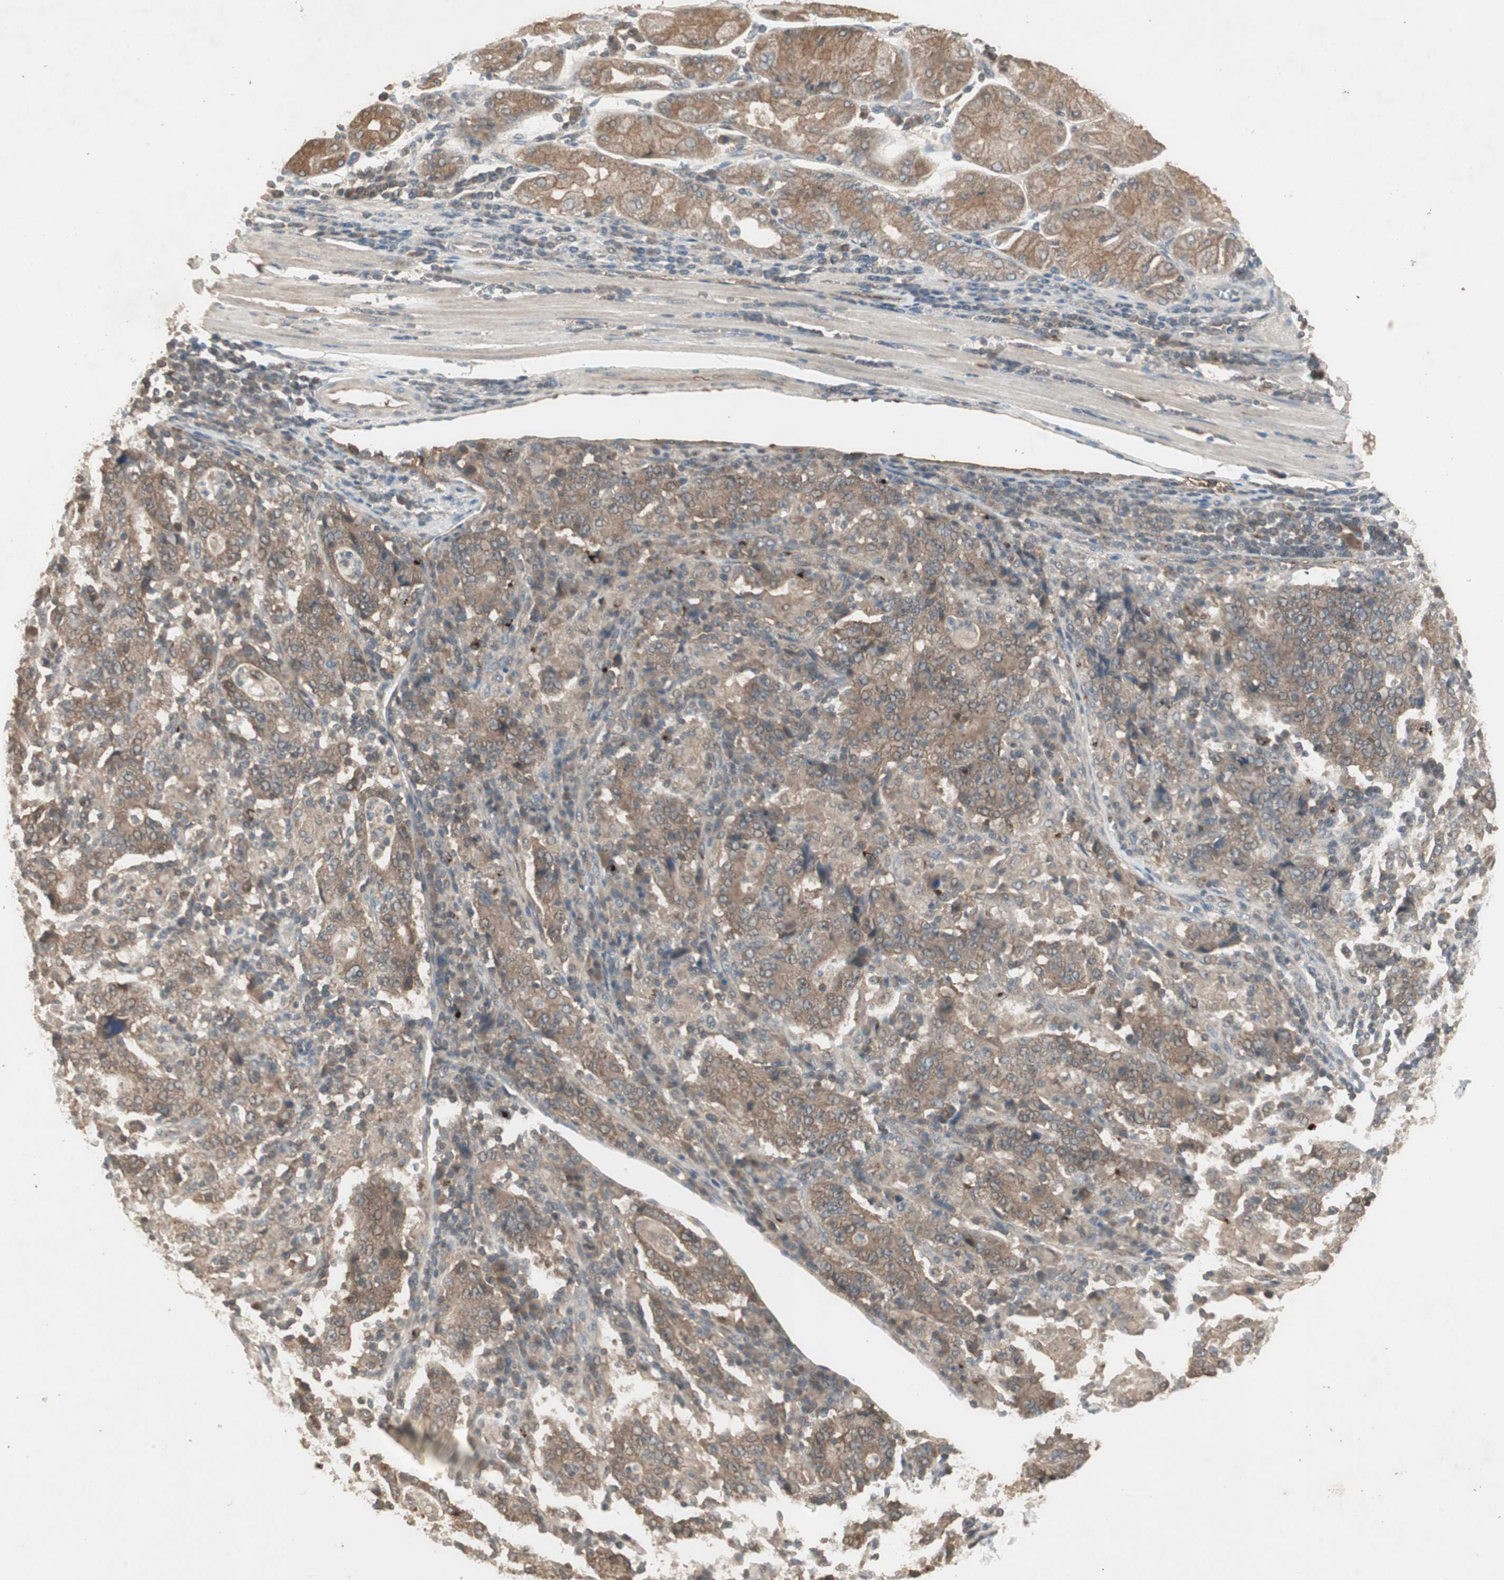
{"staining": {"intensity": "moderate", "quantity": ">75%", "location": "cytoplasmic/membranous"}, "tissue": "stomach cancer", "cell_type": "Tumor cells", "image_type": "cancer", "snomed": [{"axis": "morphology", "description": "Normal tissue, NOS"}, {"axis": "morphology", "description": "Adenocarcinoma, NOS"}, {"axis": "topography", "description": "Stomach, upper"}, {"axis": "topography", "description": "Stomach"}], "caption": "Immunohistochemistry (IHC) photomicrograph of neoplastic tissue: adenocarcinoma (stomach) stained using immunohistochemistry (IHC) displays medium levels of moderate protein expression localized specifically in the cytoplasmic/membranous of tumor cells, appearing as a cytoplasmic/membranous brown color.", "gene": "UBAC1", "patient": {"sex": "male", "age": 59}}